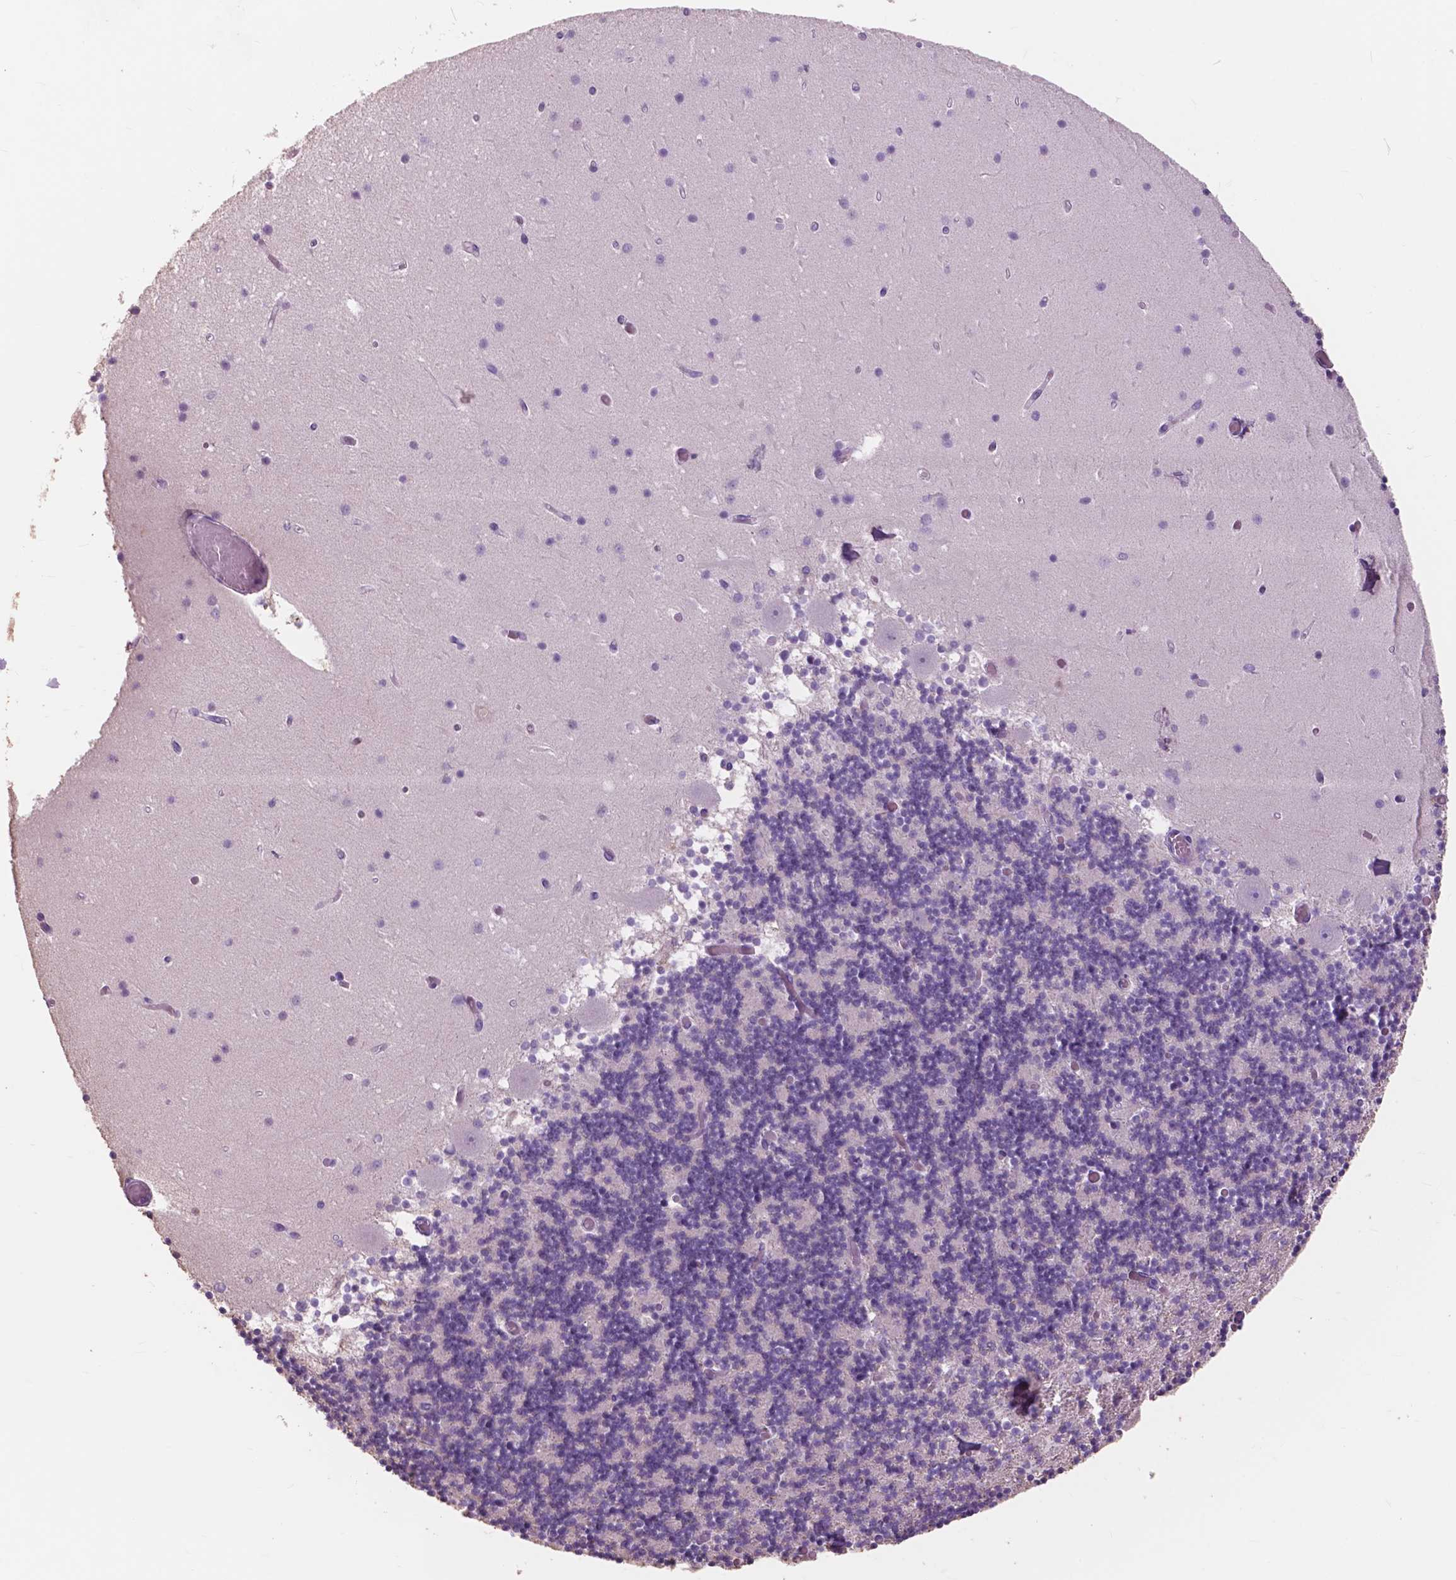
{"staining": {"intensity": "negative", "quantity": "none", "location": "none"}, "tissue": "cerebellum", "cell_type": "Cells in granular layer", "image_type": "normal", "snomed": [{"axis": "morphology", "description": "Normal tissue, NOS"}, {"axis": "topography", "description": "Cerebellum"}], "caption": "Immunohistochemical staining of normal human cerebellum reveals no significant staining in cells in granular layer. (Immunohistochemistry (ihc), brightfield microscopy, high magnification).", "gene": "FXYD2", "patient": {"sex": "female", "age": 28}}